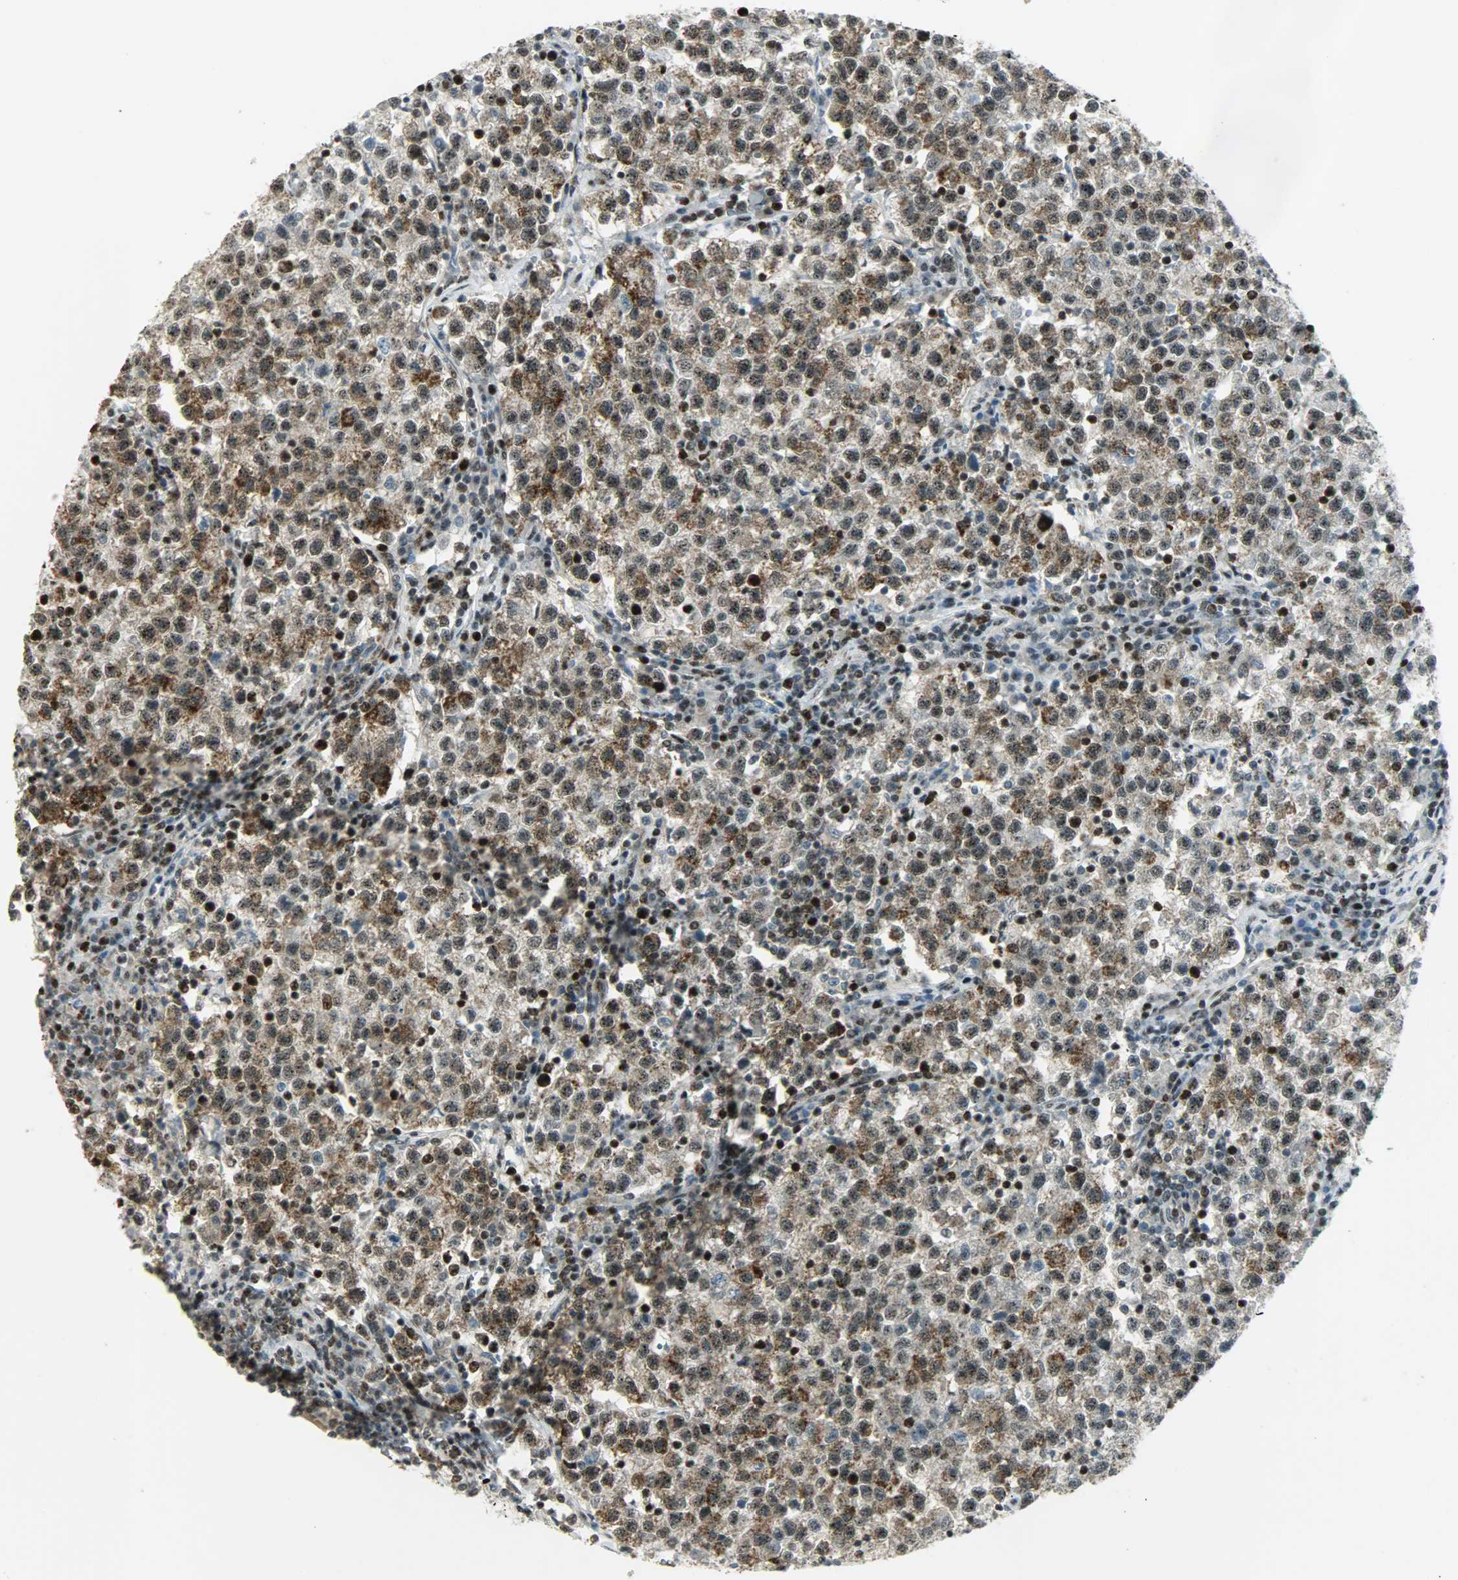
{"staining": {"intensity": "moderate", "quantity": ">75%", "location": "cytoplasmic/membranous"}, "tissue": "testis cancer", "cell_type": "Tumor cells", "image_type": "cancer", "snomed": [{"axis": "morphology", "description": "Seminoma, NOS"}, {"axis": "topography", "description": "Testis"}], "caption": "Immunohistochemistry (IHC) image of human testis cancer (seminoma) stained for a protein (brown), which reveals medium levels of moderate cytoplasmic/membranous positivity in approximately >75% of tumor cells.", "gene": "IL15", "patient": {"sex": "male", "age": 22}}